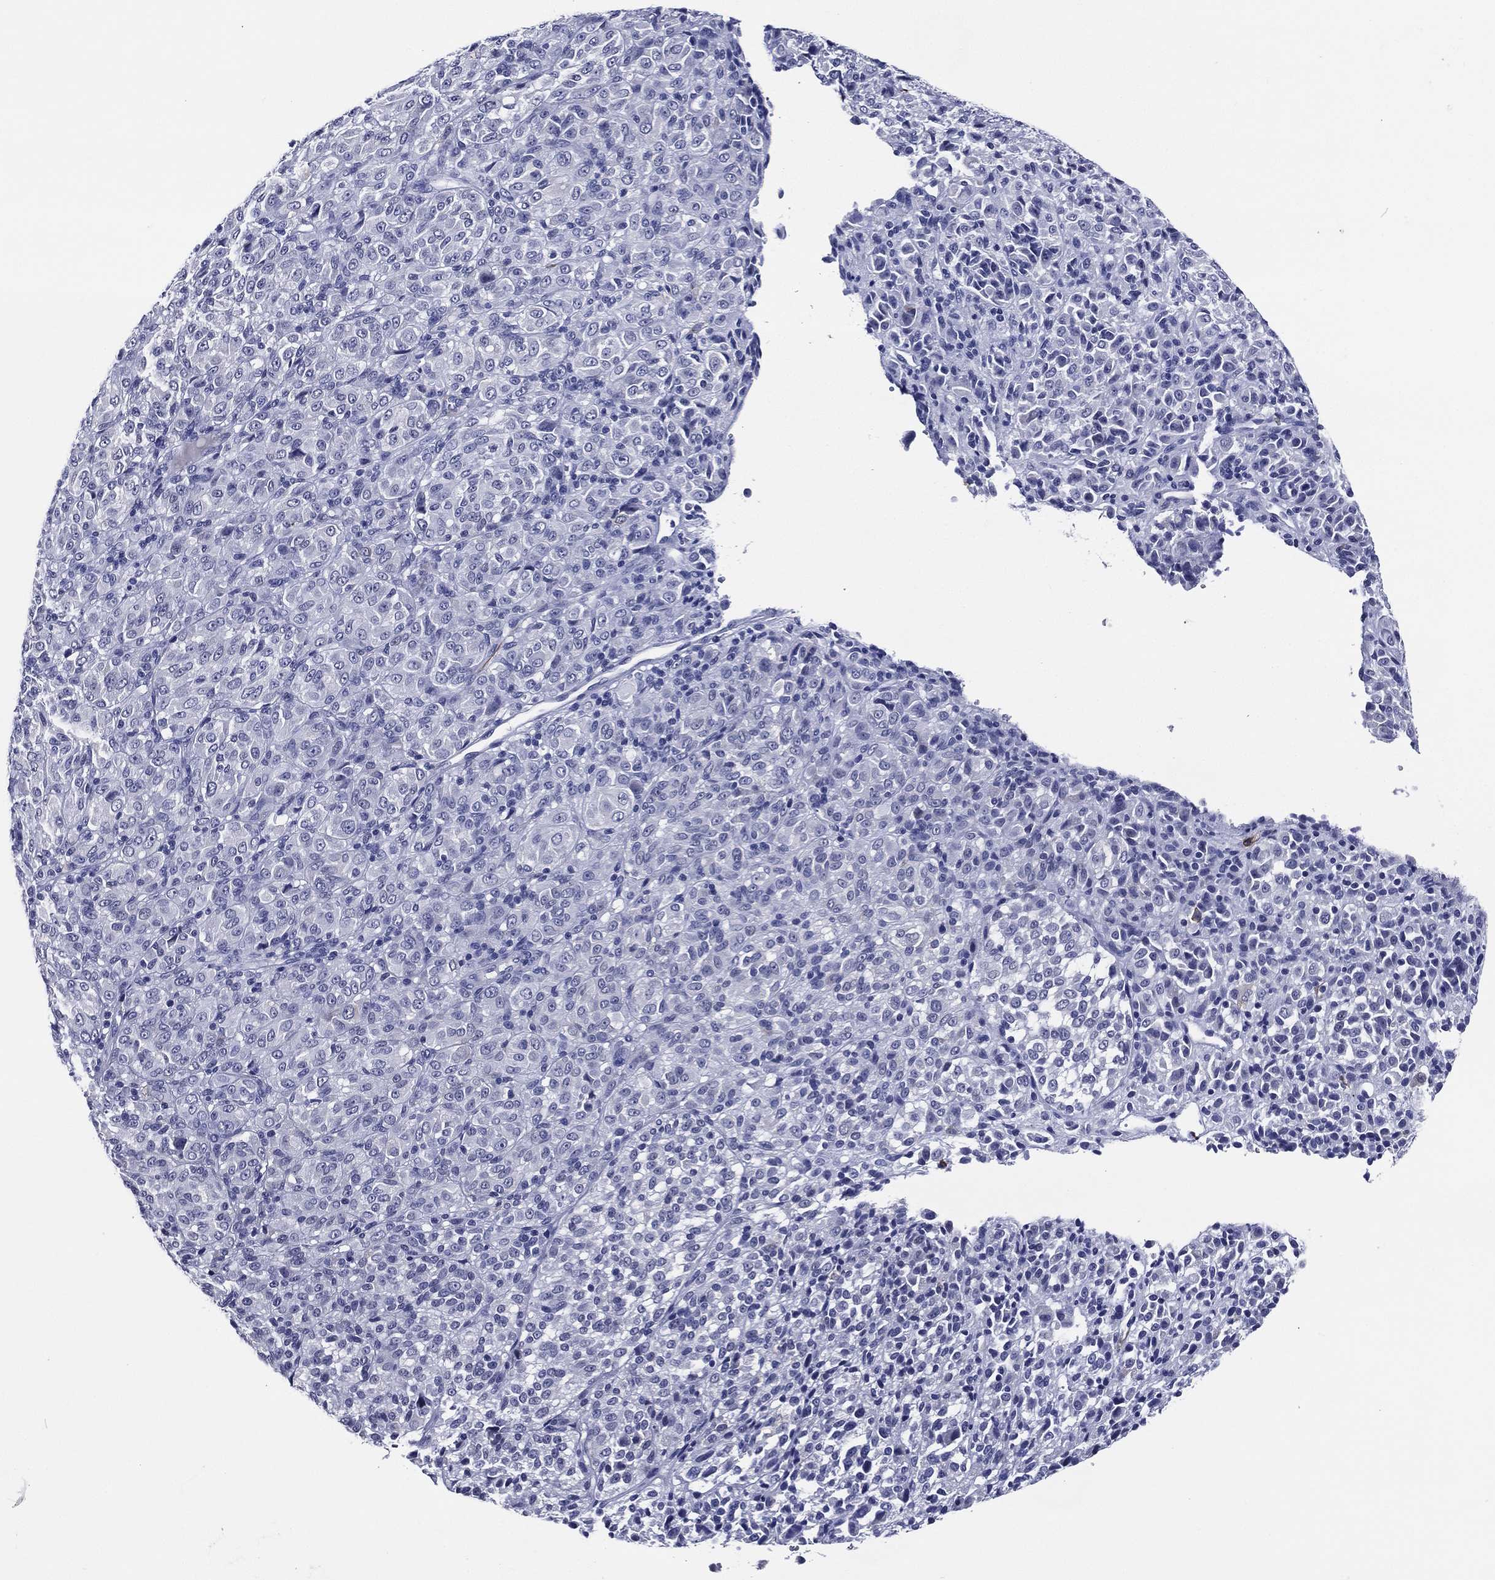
{"staining": {"intensity": "negative", "quantity": "none", "location": "none"}, "tissue": "melanoma", "cell_type": "Tumor cells", "image_type": "cancer", "snomed": [{"axis": "morphology", "description": "Malignant melanoma, Metastatic site"}, {"axis": "topography", "description": "Brain"}], "caption": "Tumor cells are negative for protein expression in human malignant melanoma (metastatic site). (DAB (3,3'-diaminobenzidine) immunohistochemistry (IHC) with hematoxylin counter stain).", "gene": "ACE2", "patient": {"sex": "female", "age": 56}}